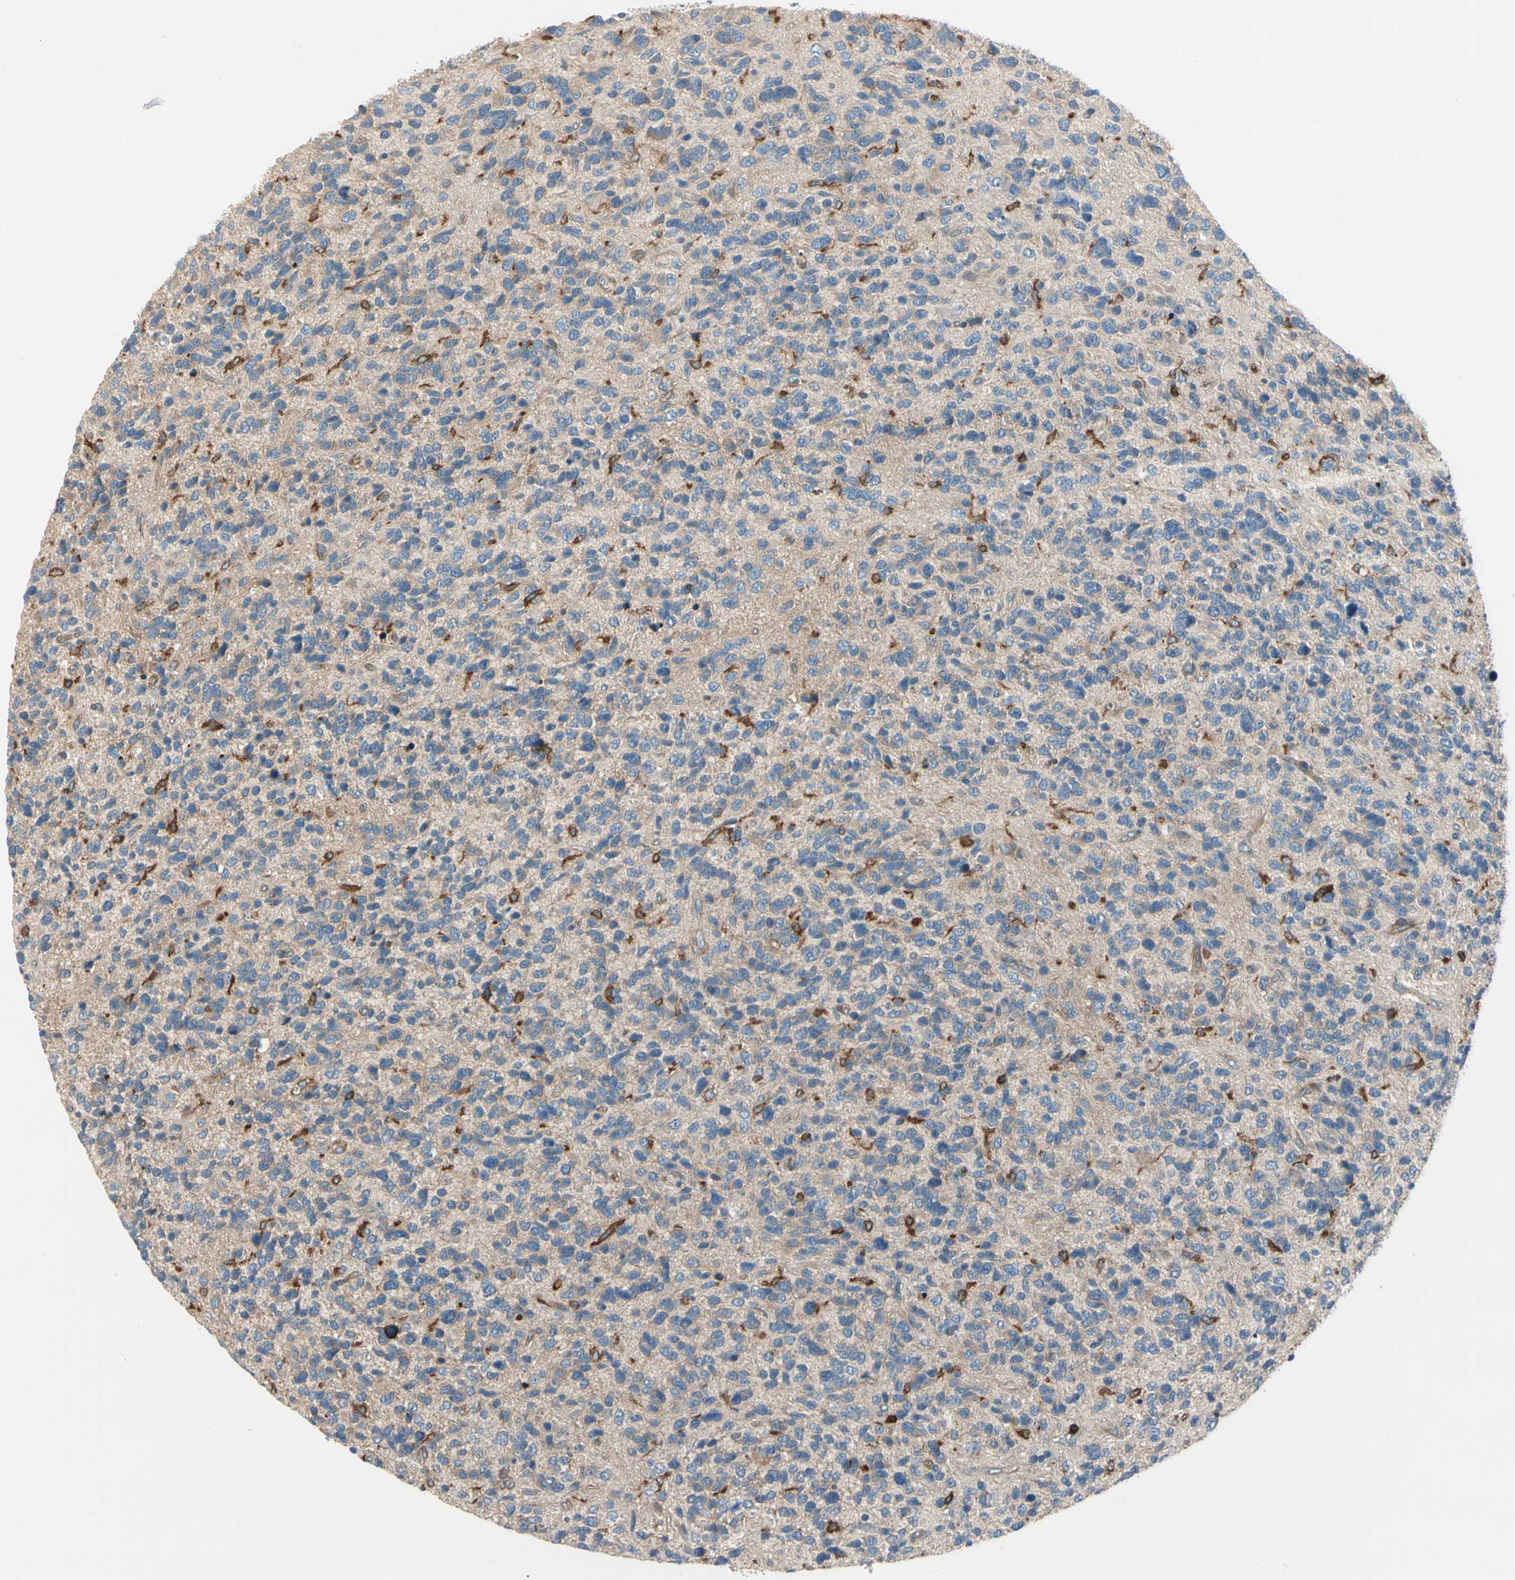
{"staining": {"intensity": "moderate", "quantity": "<25%", "location": "cytoplasmic/membranous"}, "tissue": "glioma", "cell_type": "Tumor cells", "image_type": "cancer", "snomed": [{"axis": "morphology", "description": "Glioma, malignant, High grade"}, {"axis": "topography", "description": "Brain"}], "caption": "A photomicrograph of human malignant high-grade glioma stained for a protein demonstrates moderate cytoplasmic/membranous brown staining in tumor cells. Nuclei are stained in blue.", "gene": "CAPZA2", "patient": {"sex": "female", "age": 58}}